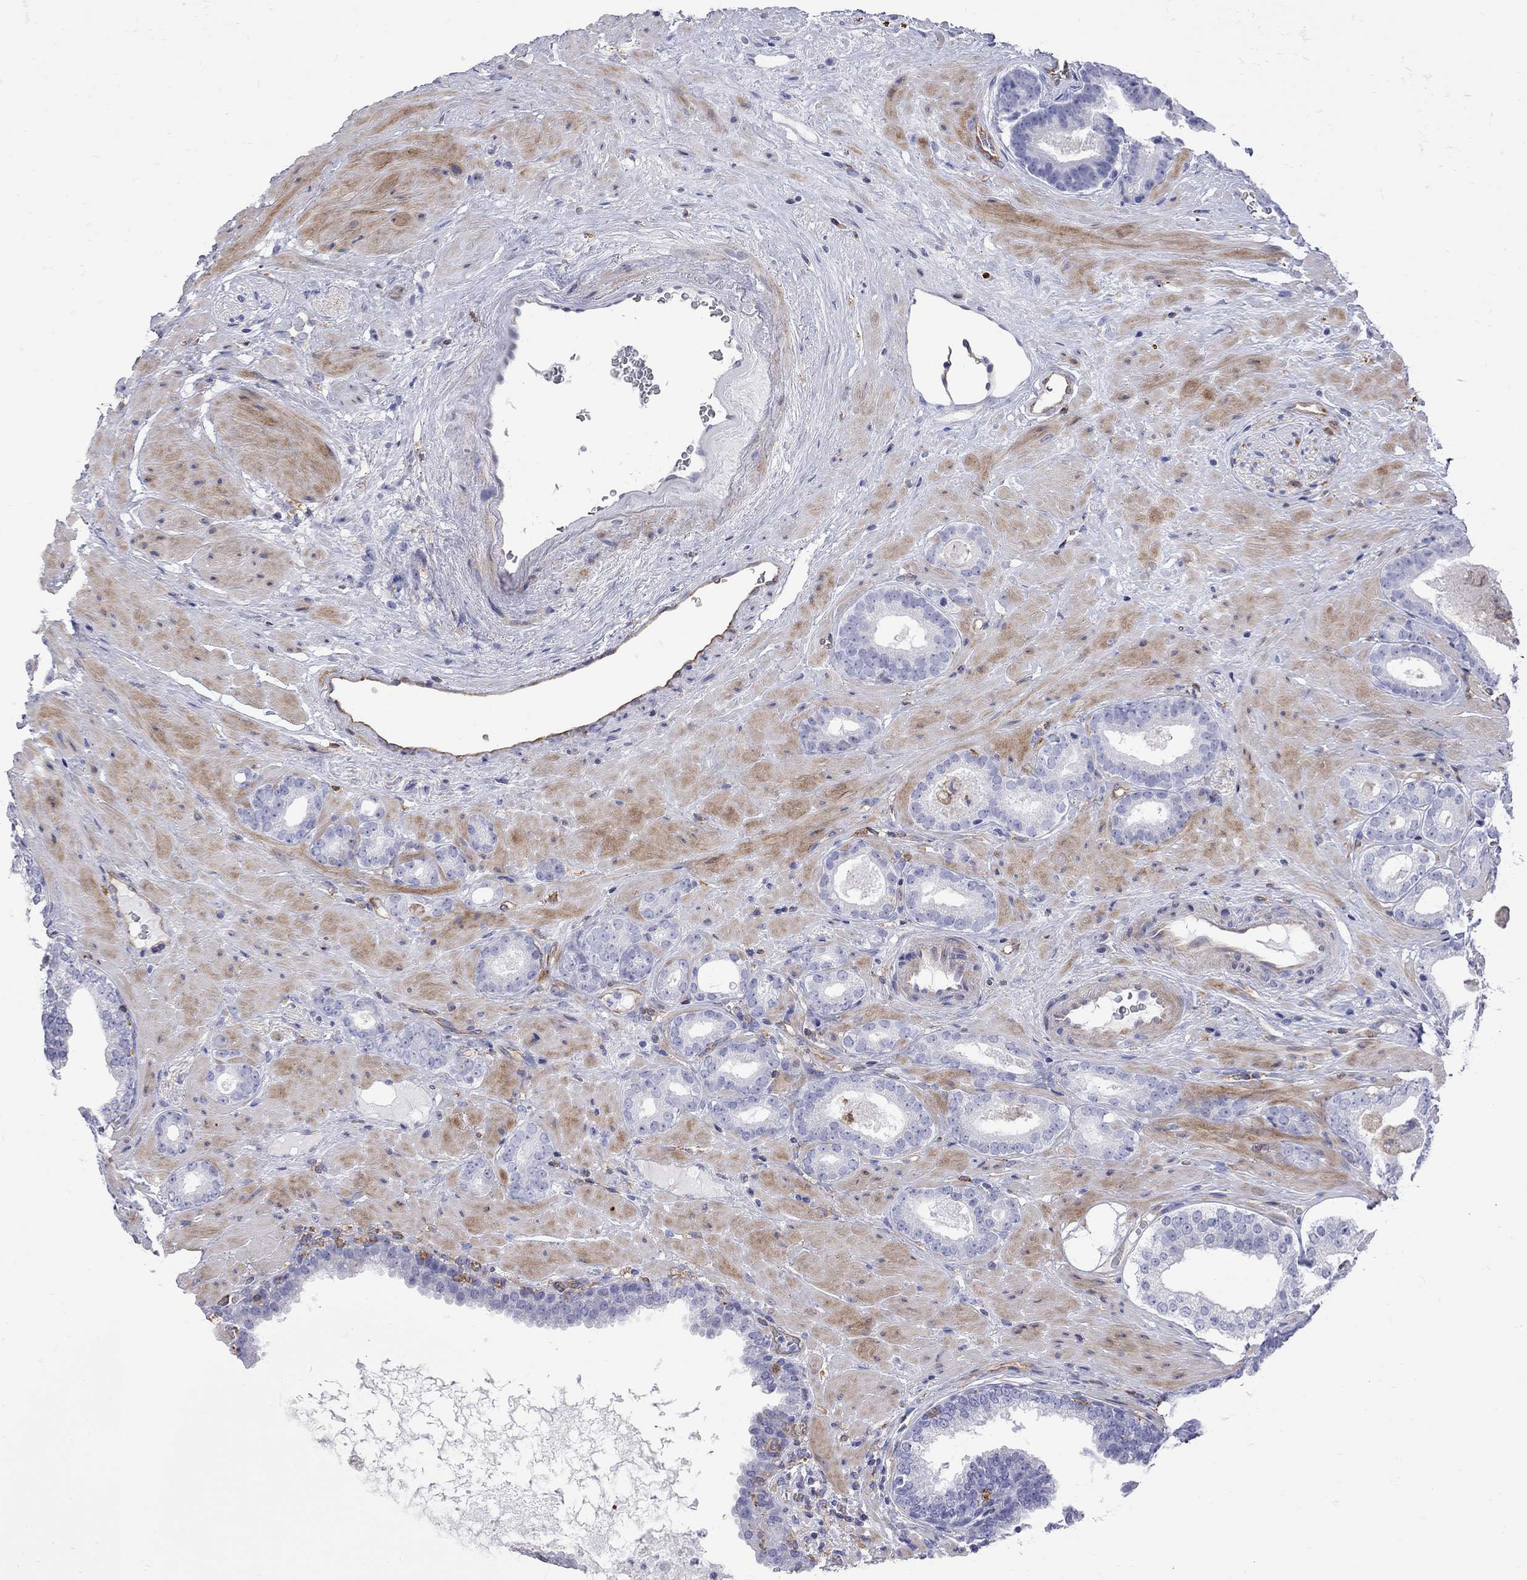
{"staining": {"intensity": "negative", "quantity": "none", "location": "none"}, "tissue": "prostate cancer", "cell_type": "Tumor cells", "image_type": "cancer", "snomed": [{"axis": "morphology", "description": "Adenocarcinoma, Low grade"}, {"axis": "topography", "description": "Prostate"}], "caption": "Protein analysis of low-grade adenocarcinoma (prostate) shows no significant staining in tumor cells.", "gene": "ABI3", "patient": {"sex": "male", "age": 60}}